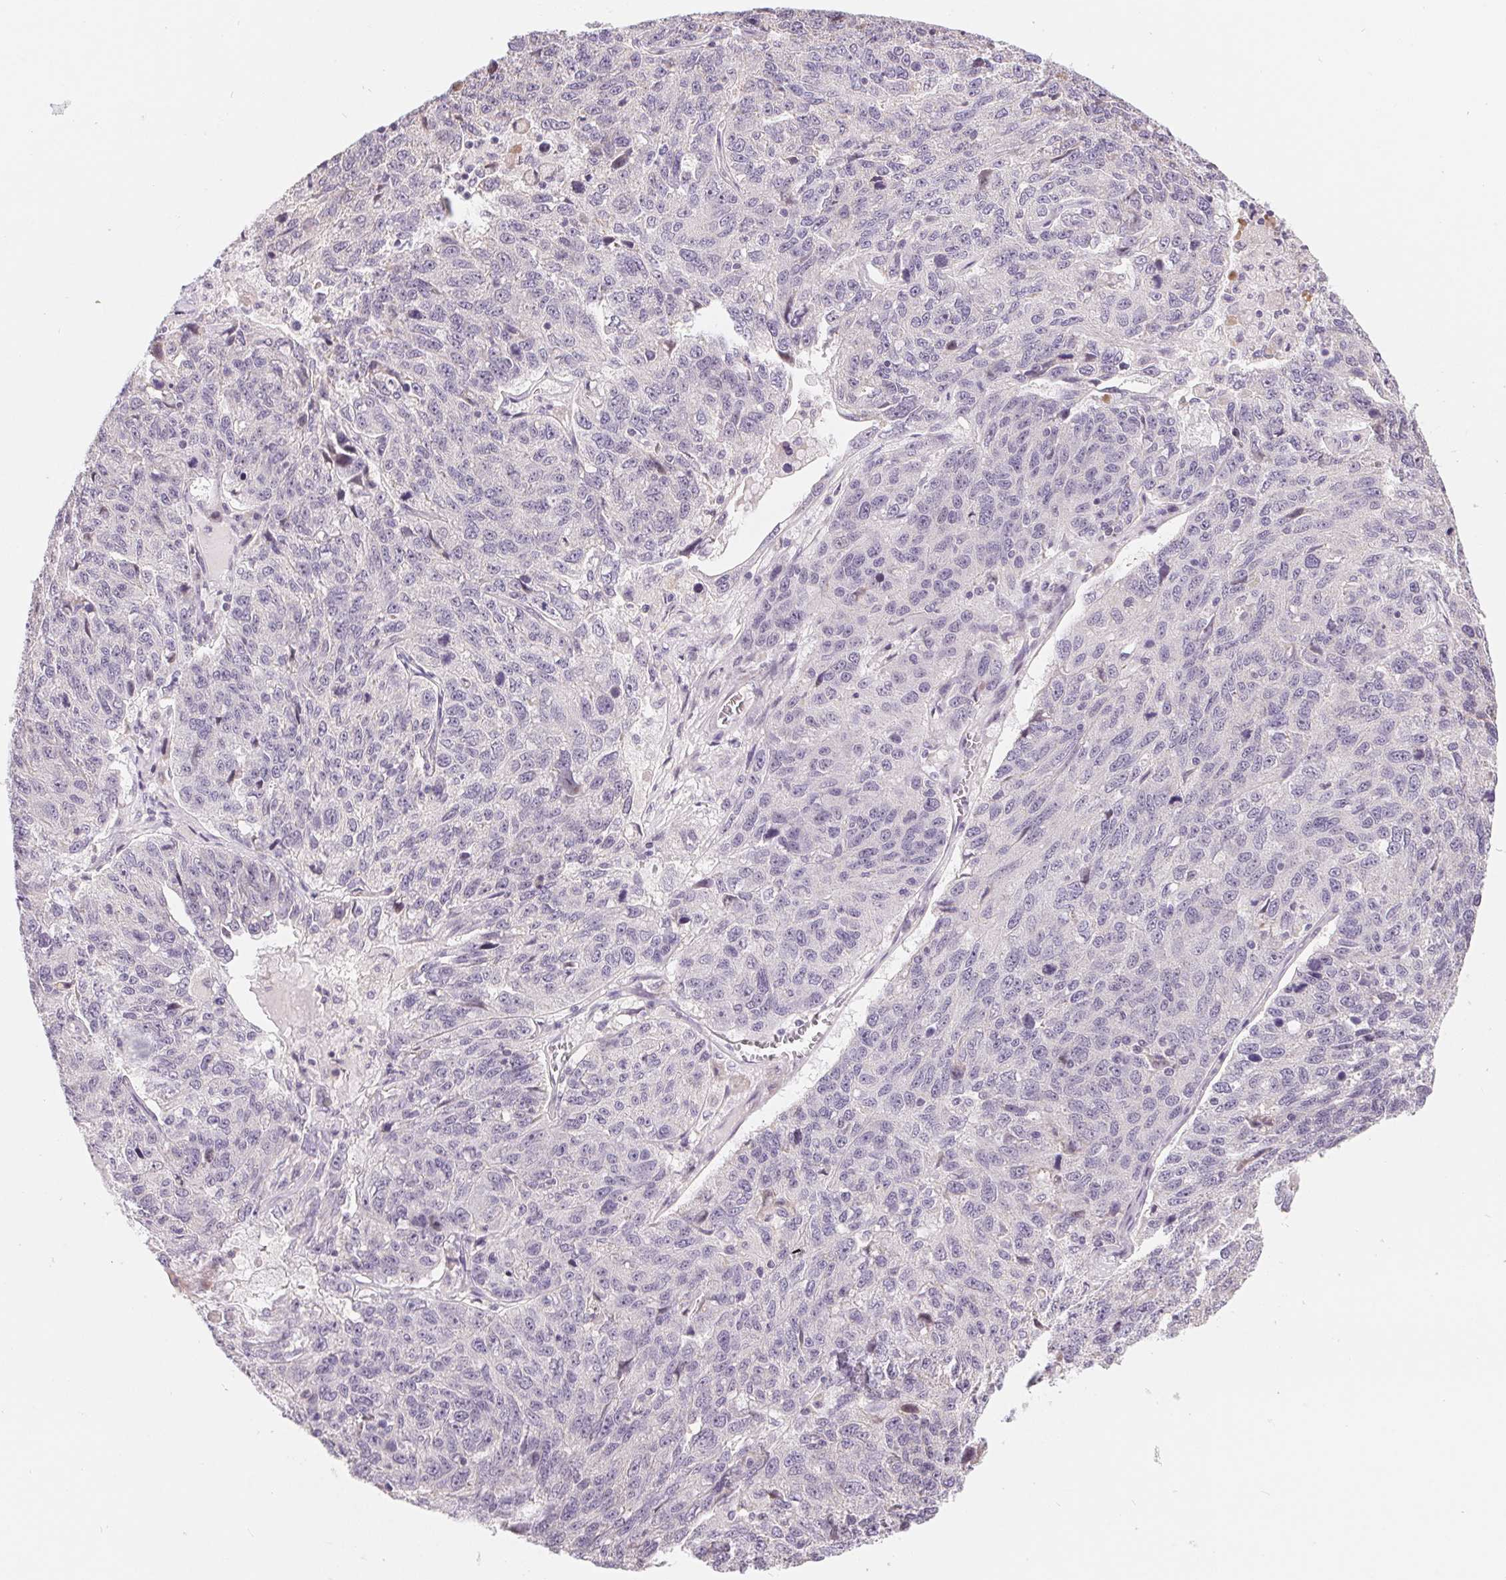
{"staining": {"intensity": "negative", "quantity": "none", "location": "none"}, "tissue": "ovarian cancer", "cell_type": "Tumor cells", "image_type": "cancer", "snomed": [{"axis": "morphology", "description": "Cystadenocarcinoma, serous, NOS"}, {"axis": "topography", "description": "Ovary"}], "caption": "Tumor cells show no significant protein staining in serous cystadenocarcinoma (ovarian).", "gene": "LCA5L", "patient": {"sex": "female", "age": 71}}